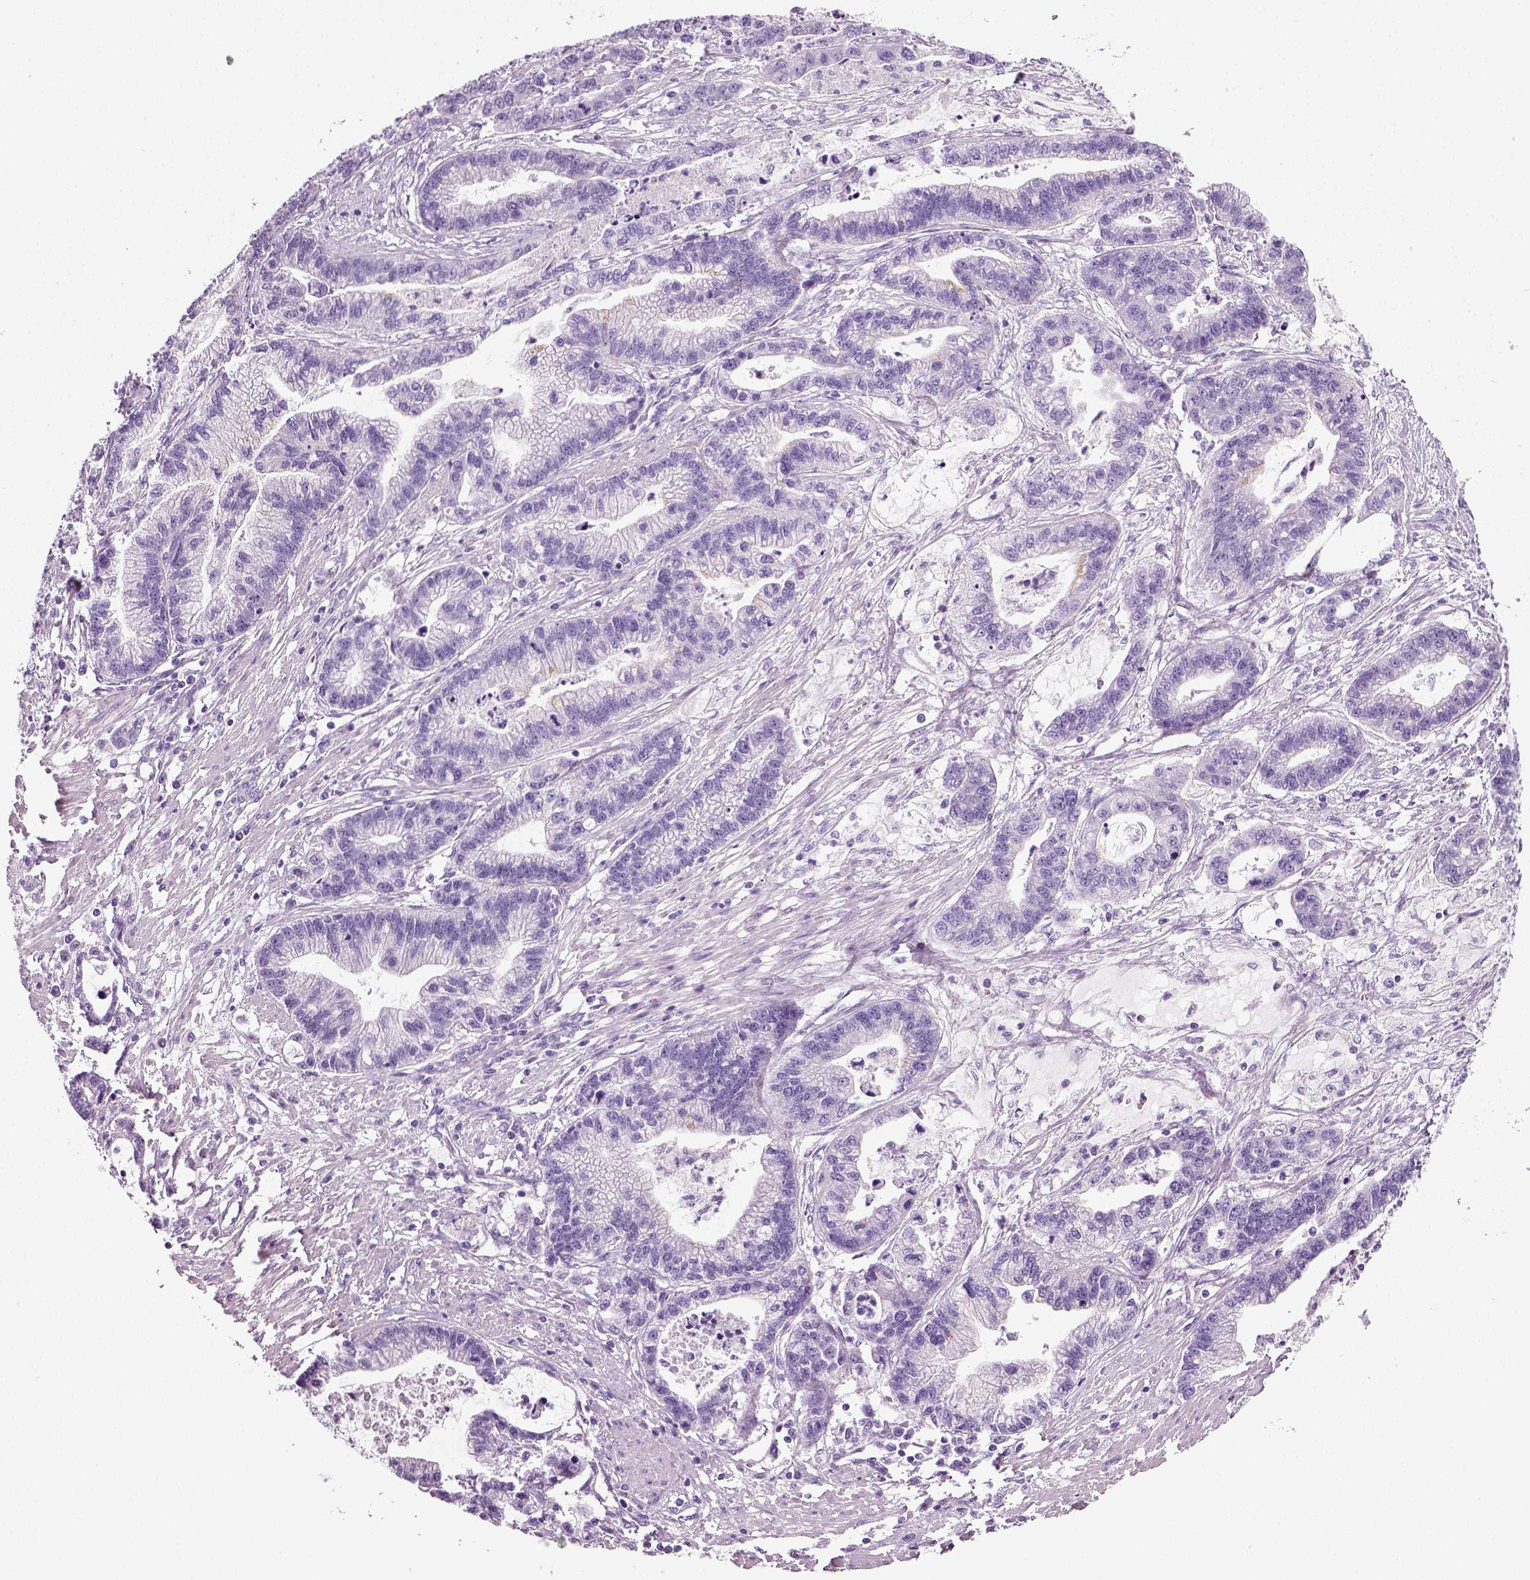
{"staining": {"intensity": "negative", "quantity": "none", "location": "none"}, "tissue": "stomach cancer", "cell_type": "Tumor cells", "image_type": "cancer", "snomed": [{"axis": "morphology", "description": "Adenocarcinoma, NOS"}, {"axis": "topography", "description": "Stomach"}], "caption": "Stomach cancer stained for a protein using immunohistochemistry (IHC) exhibits no staining tumor cells.", "gene": "SPATA31E1", "patient": {"sex": "male", "age": 83}}